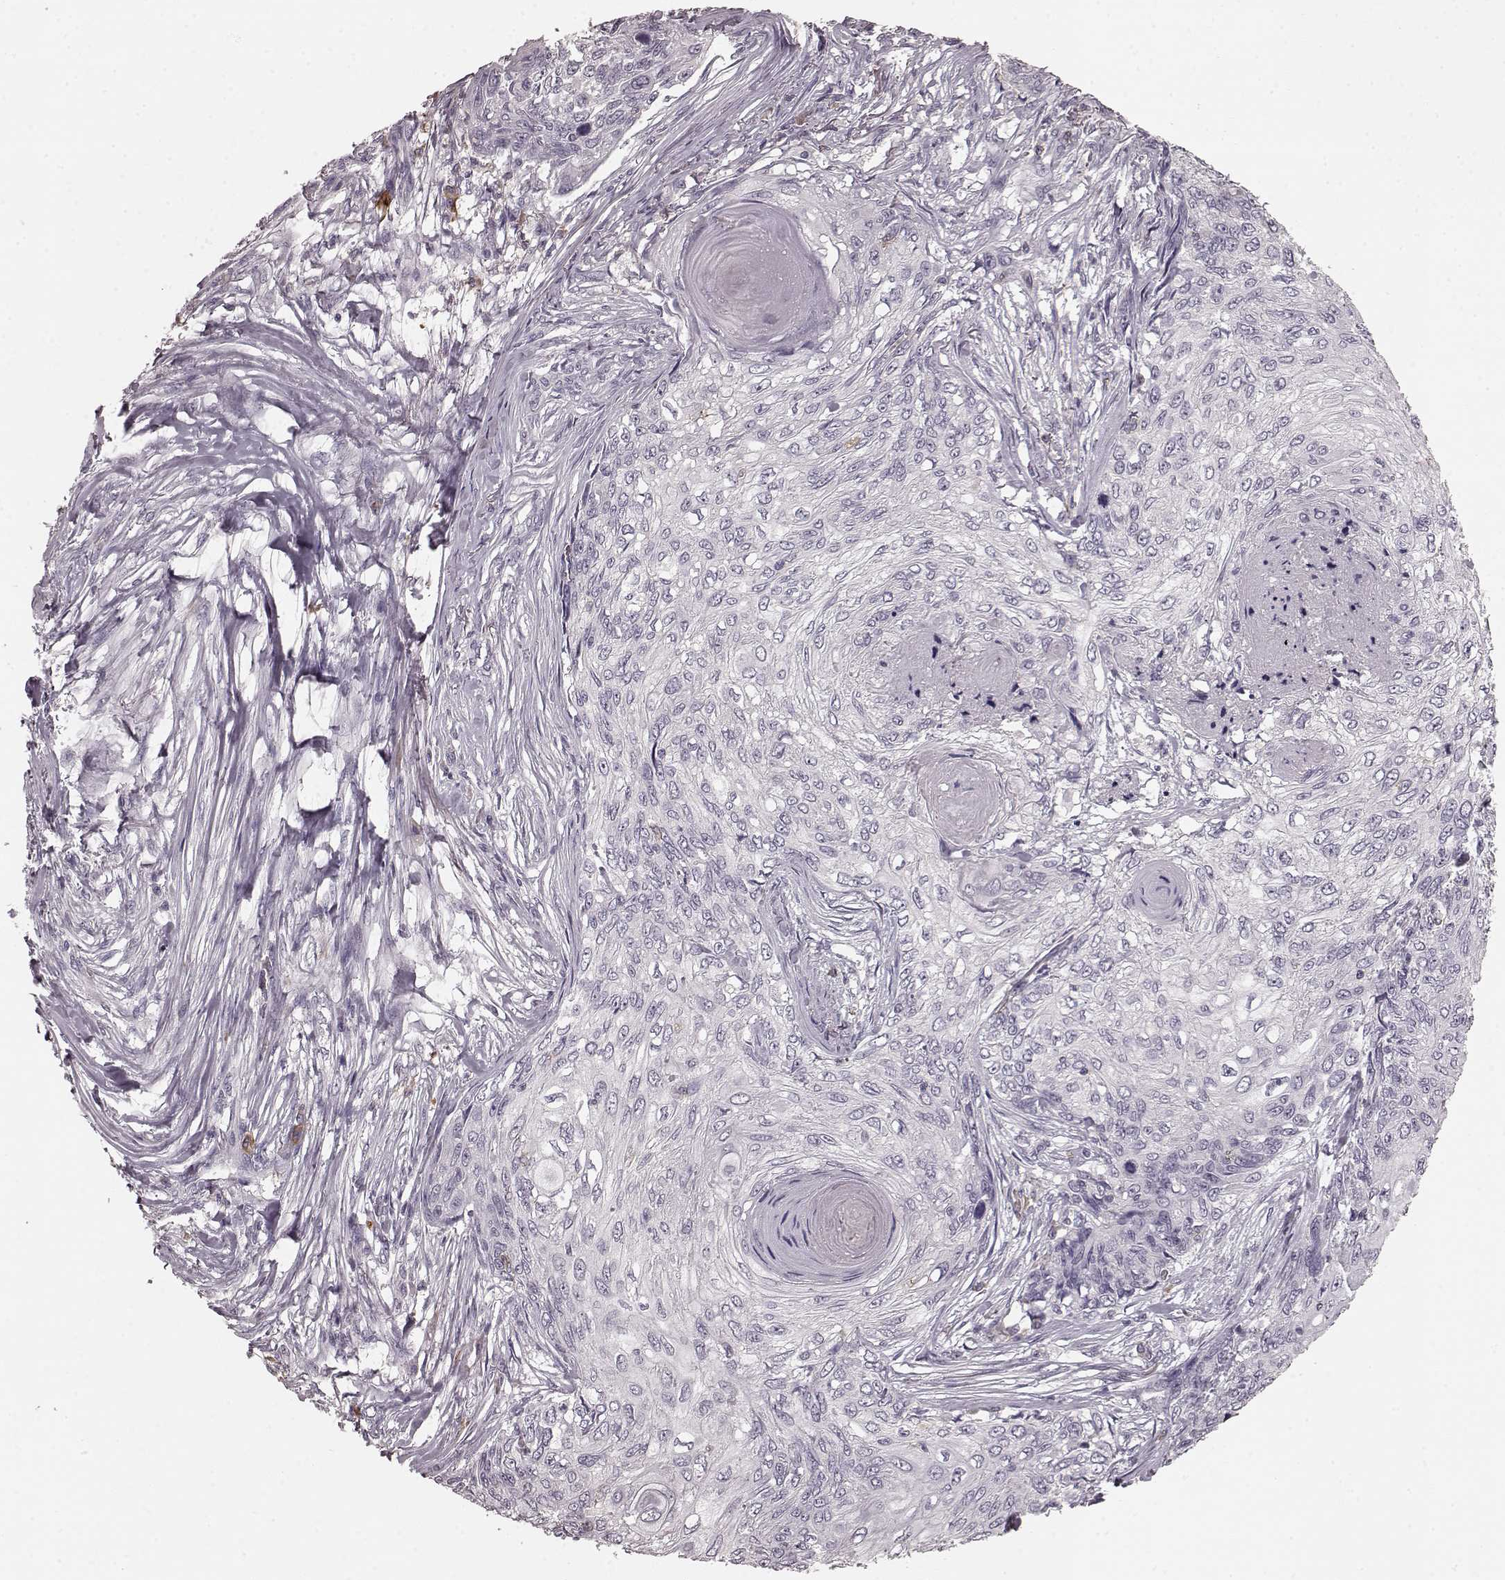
{"staining": {"intensity": "negative", "quantity": "none", "location": "none"}, "tissue": "skin cancer", "cell_type": "Tumor cells", "image_type": "cancer", "snomed": [{"axis": "morphology", "description": "Squamous cell carcinoma, NOS"}, {"axis": "topography", "description": "Skin"}], "caption": "IHC histopathology image of human skin squamous cell carcinoma stained for a protein (brown), which reveals no staining in tumor cells. (Brightfield microscopy of DAB (3,3'-diaminobenzidine) immunohistochemistry (IHC) at high magnification).", "gene": "CD28", "patient": {"sex": "male", "age": 92}}